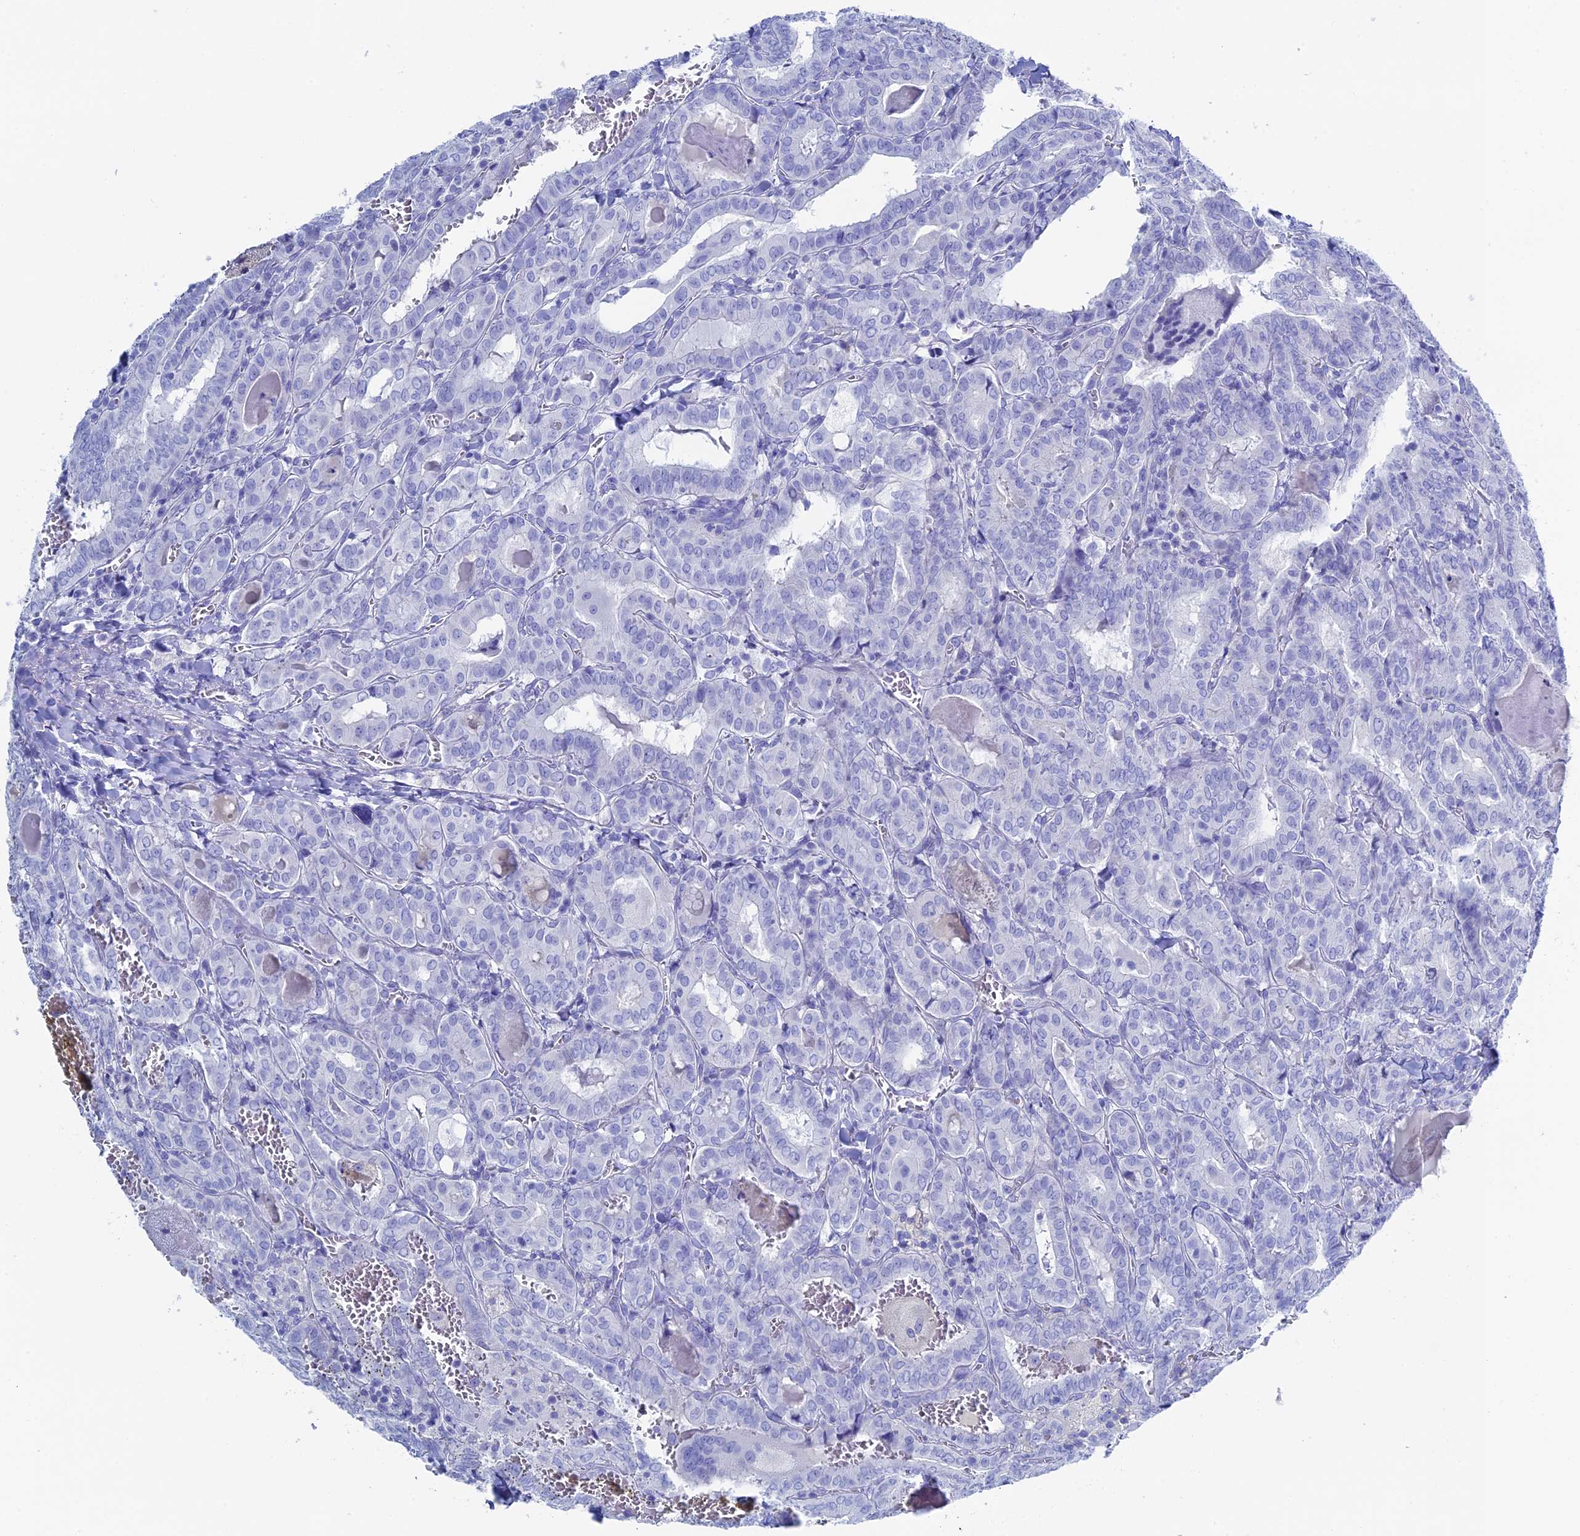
{"staining": {"intensity": "negative", "quantity": "none", "location": "none"}, "tissue": "thyroid cancer", "cell_type": "Tumor cells", "image_type": "cancer", "snomed": [{"axis": "morphology", "description": "Papillary adenocarcinoma, NOS"}, {"axis": "topography", "description": "Thyroid gland"}], "caption": "Tumor cells are negative for brown protein staining in thyroid cancer. Brightfield microscopy of IHC stained with DAB (brown) and hematoxylin (blue), captured at high magnification.", "gene": "UNC119", "patient": {"sex": "female", "age": 72}}